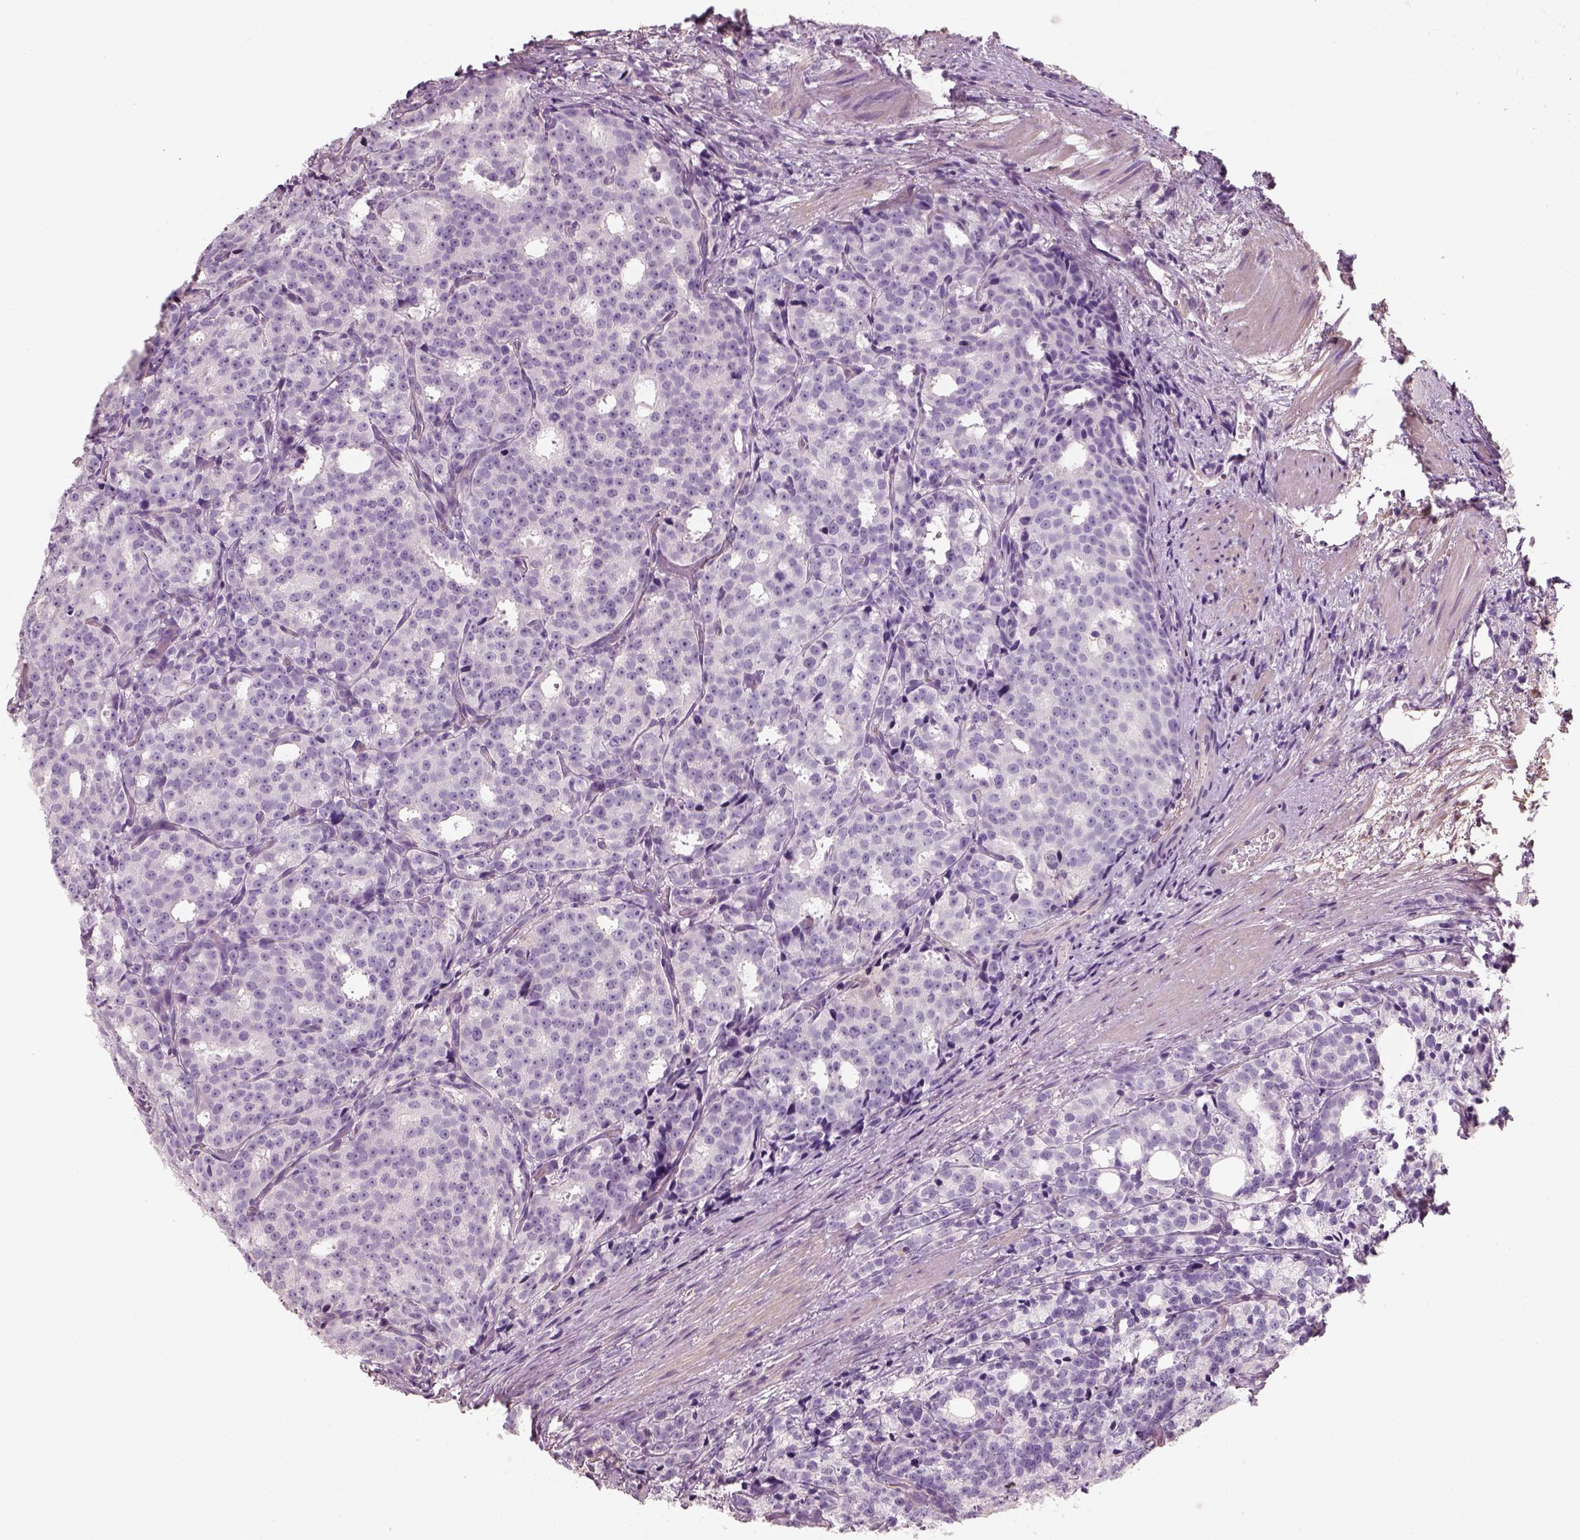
{"staining": {"intensity": "negative", "quantity": "none", "location": "none"}, "tissue": "prostate cancer", "cell_type": "Tumor cells", "image_type": "cancer", "snomed": [{"axis": "morphology", "description": "Adenocarcinoma, High grade"}, {"axis": "topography", "description": "Prostate"}], "caption": "IHC histopathology image of human prostate cancer (adenocarcinoma (high-grade)) stained for a protein (brown), which reveals no staining in tumor cells.", "gene": "OTUD6A", "patient": {"sex": "male", "age": 53}}